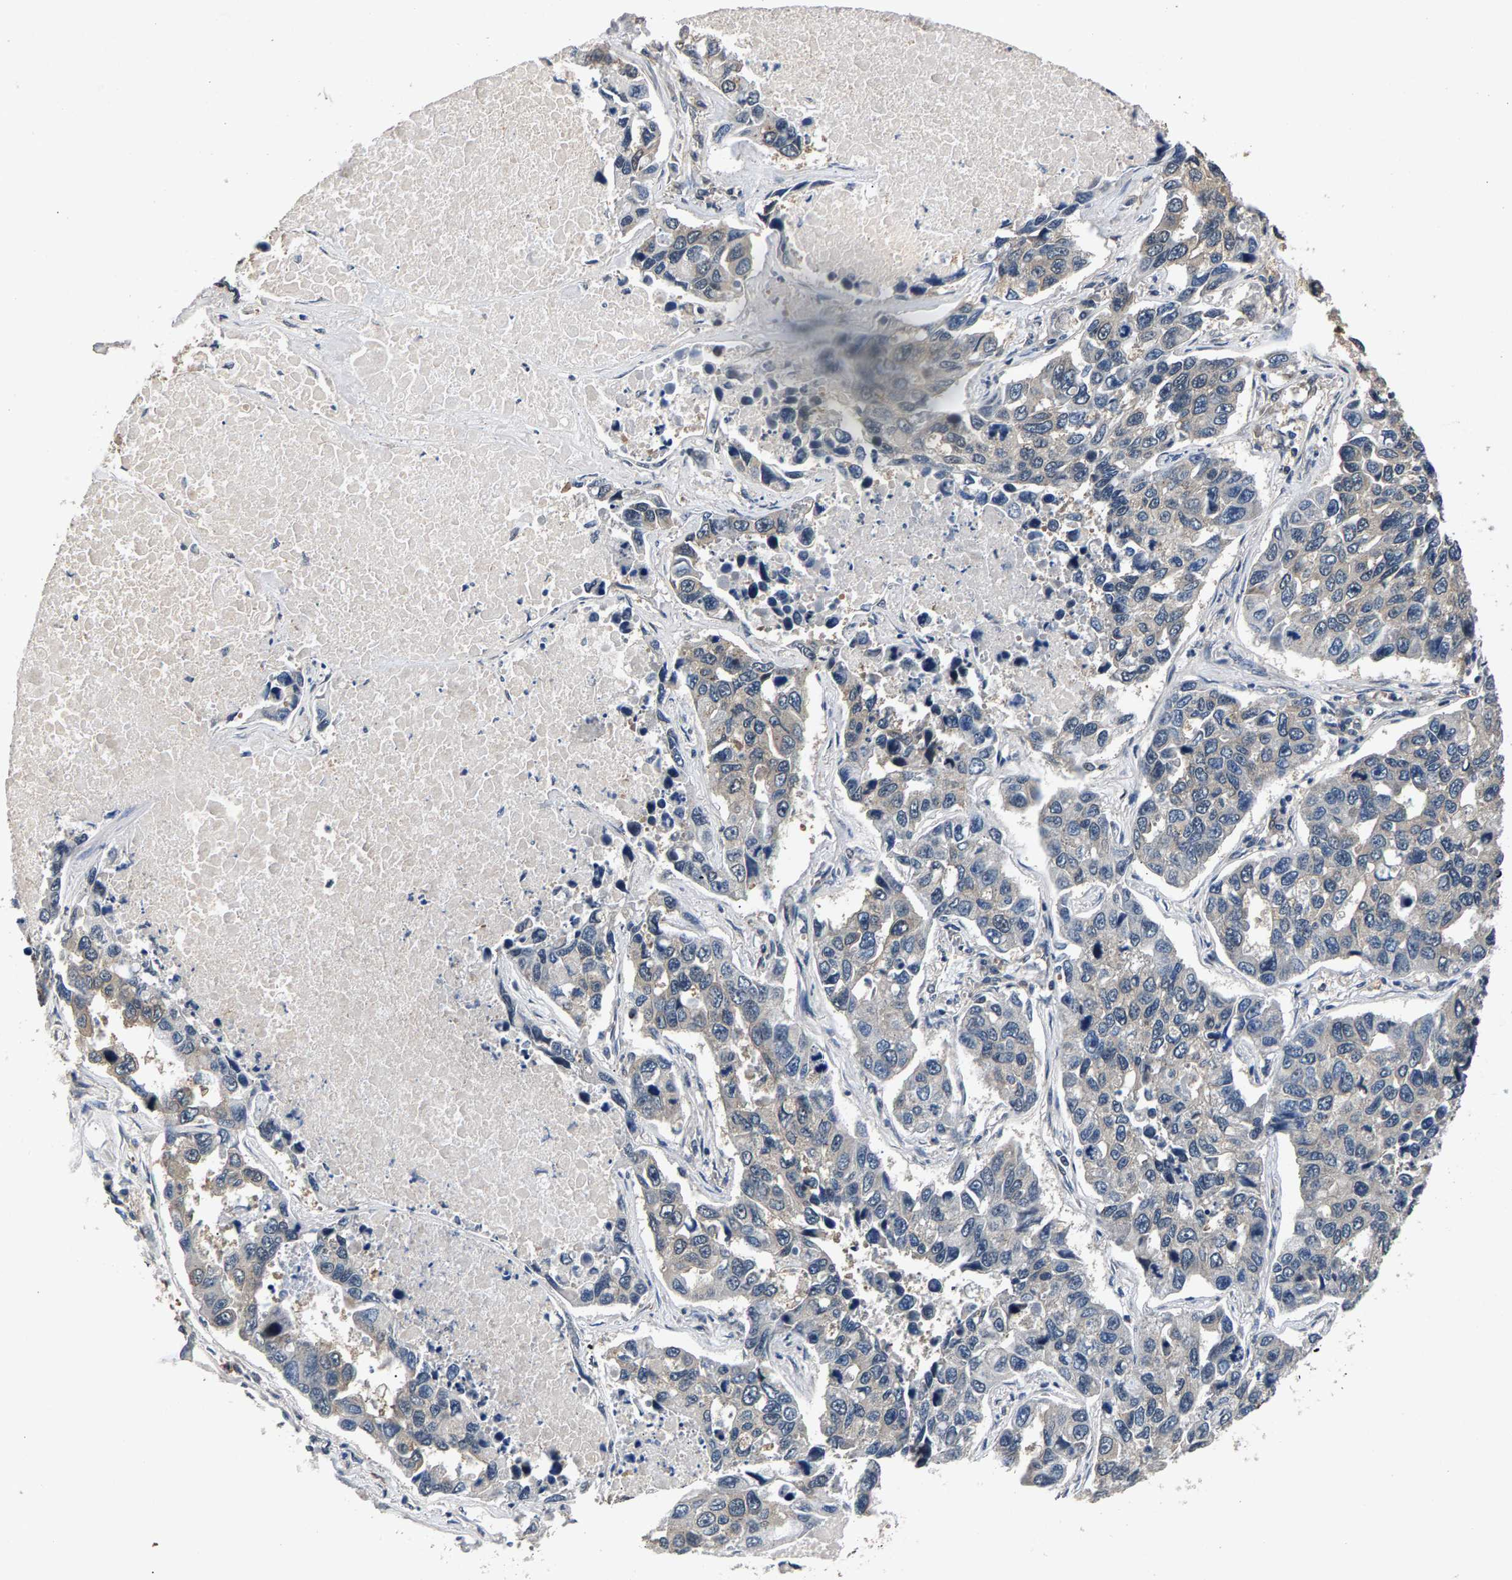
{"staining": {"intensity": "weak", "quantity": "<25%", "location": "cytoplasmic/membranous"}, "tissue": "lung cancer", "cell_type": "Tumor cells", "image_type": "cancer", "snomed": [{"axis": "morphology", "description": "Adenocarcinoma, NOS"}, {"axis": "topography", "description": "Lung"}], "caption": "Protein analysis of lung adenocarcinoma exhibits no significant expression in tumor cells.", "gene": "RBM33", "patient": {"sex": "male", "age": 64}}